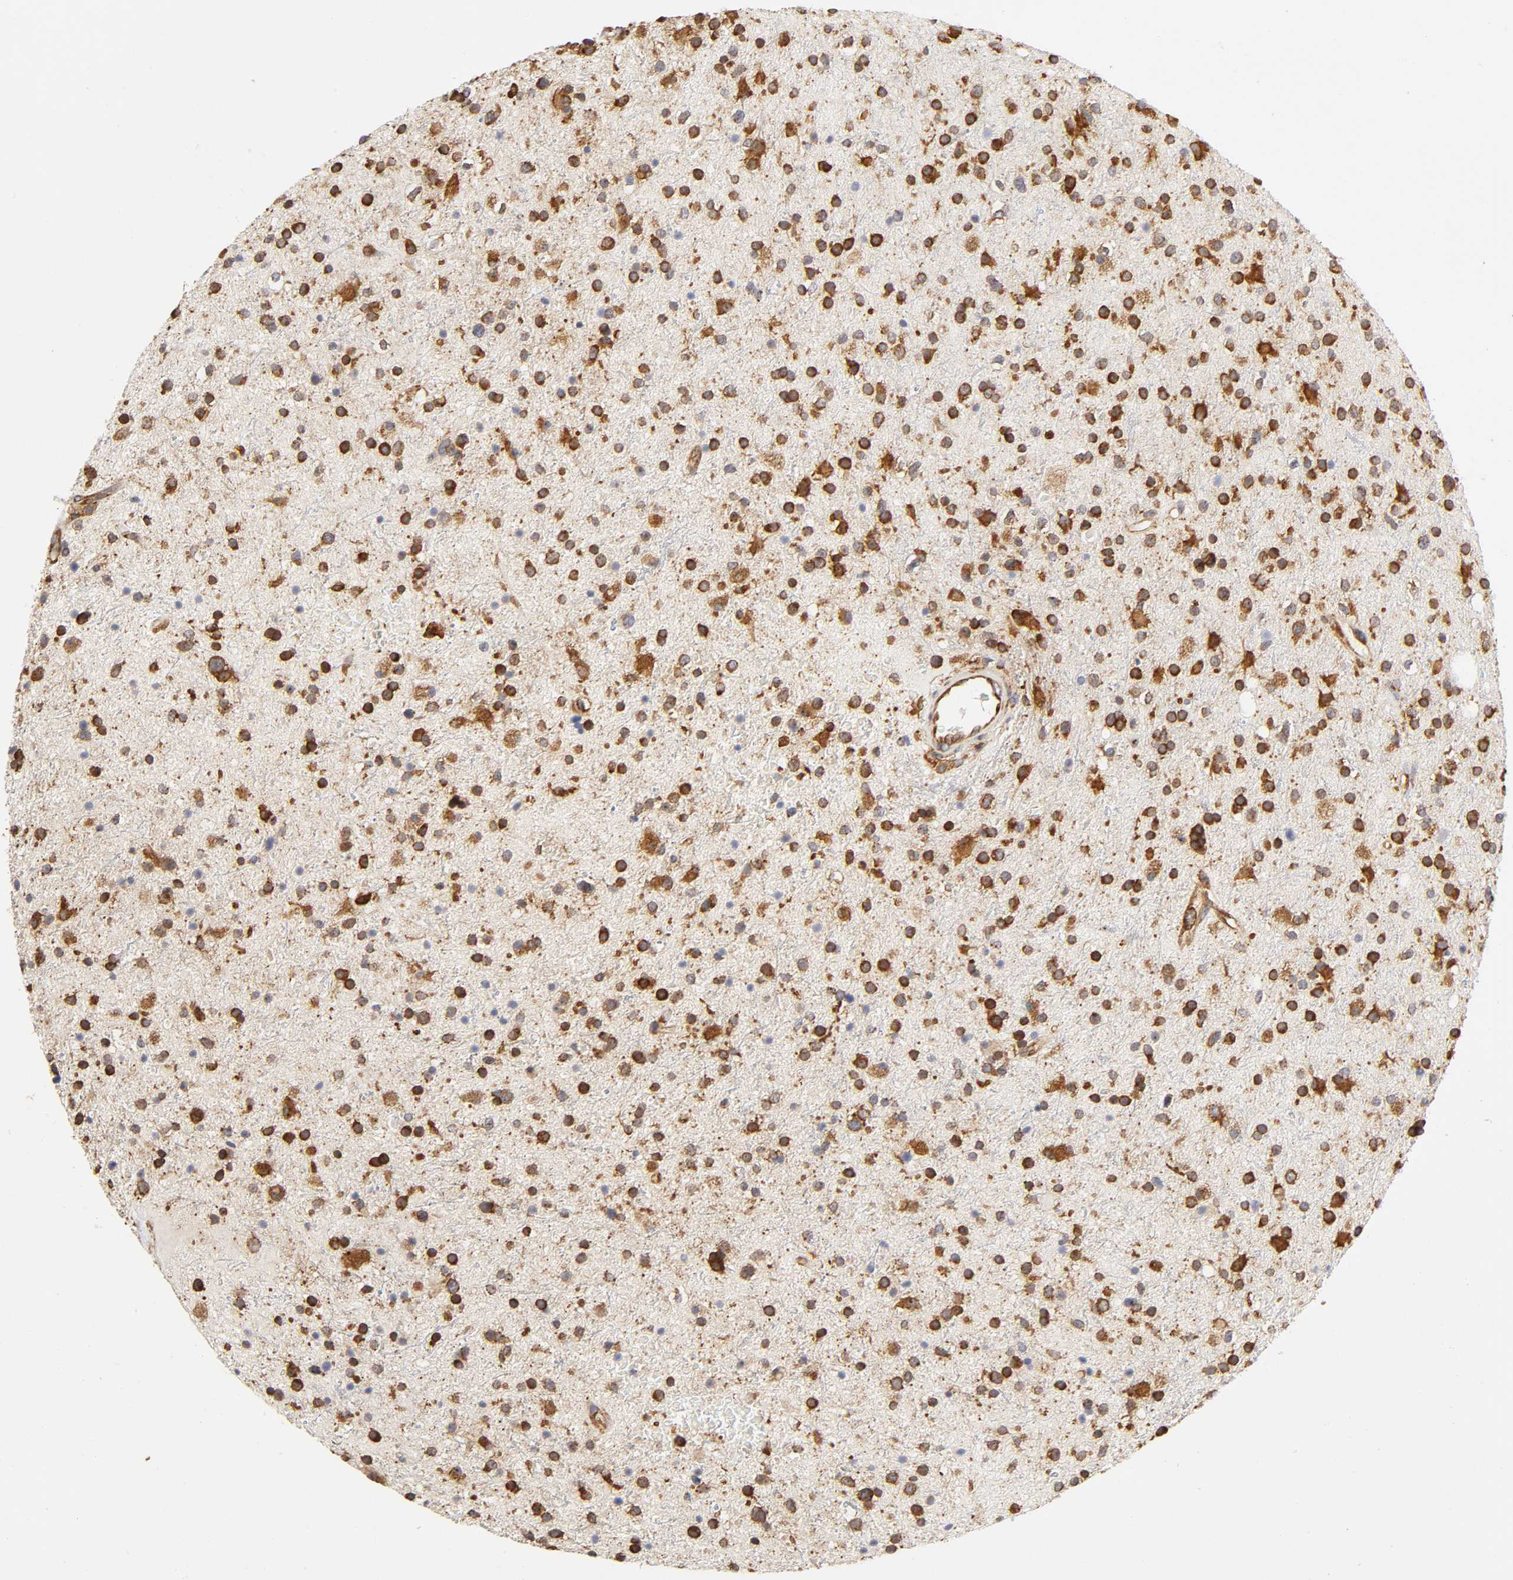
{"staining": {"intensity": "strong", "quantity": ">75%", "location": "cytoplasmic/membranous"}, "tissue": "glioma", "cell_type": "Tumor cells", "image_type": "cancer", "snomed": [{"axis": "morphology", "description": "Glioma, malignant, High grade"}, {"axis": "topography", "description": "Brain"}], "caption": "An image showing strong cytoplasmic/membranous expression in approximately >75% of tumor cells in glioma, as visualized by brown immunohistochemical staining.", "gene": "RPL14", "patient": {"sex": "male", "age": 33}}